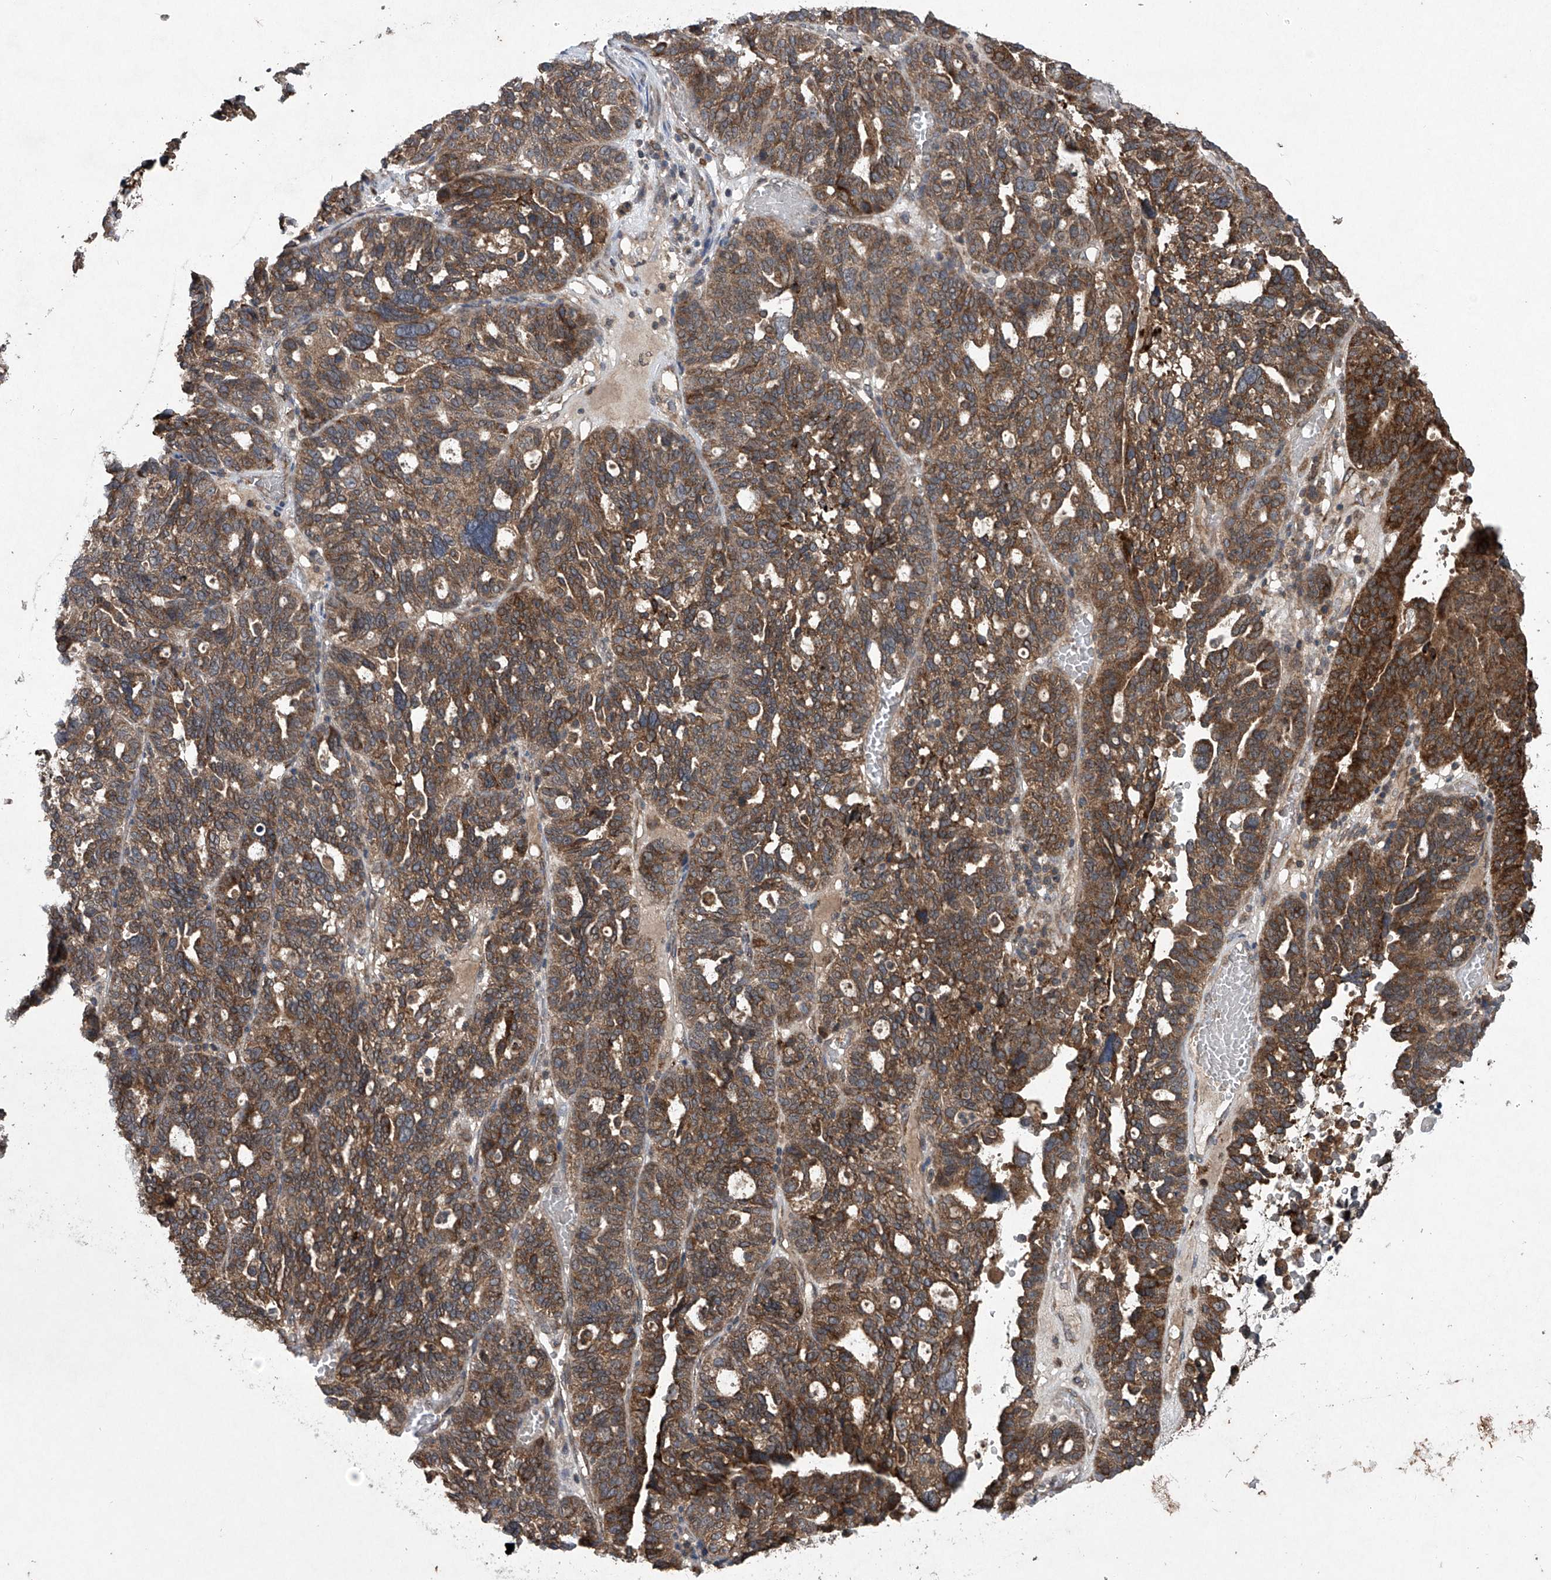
{"staining": {"intensity": "moderate", "quantity": ">75%", "location": "cytoplasmic/membranous"}, "tissue": "ovarian cancer", "cell_type": "Tumor cells", "image_type": "cancer", "snomed": [{"axis": "morphology", "description": "Cystadenocarcinoma, serous, NOS"}, {"axis": "topography", "description": "Ovary"}], "caption": "Moderate cytoplasmic/membranous staining for a protein is seen in about >75% of tumor cells of ovarian cancer using IHC.", "gene": "SUMF2", "patient": {"sex": "female", "age": 59}}